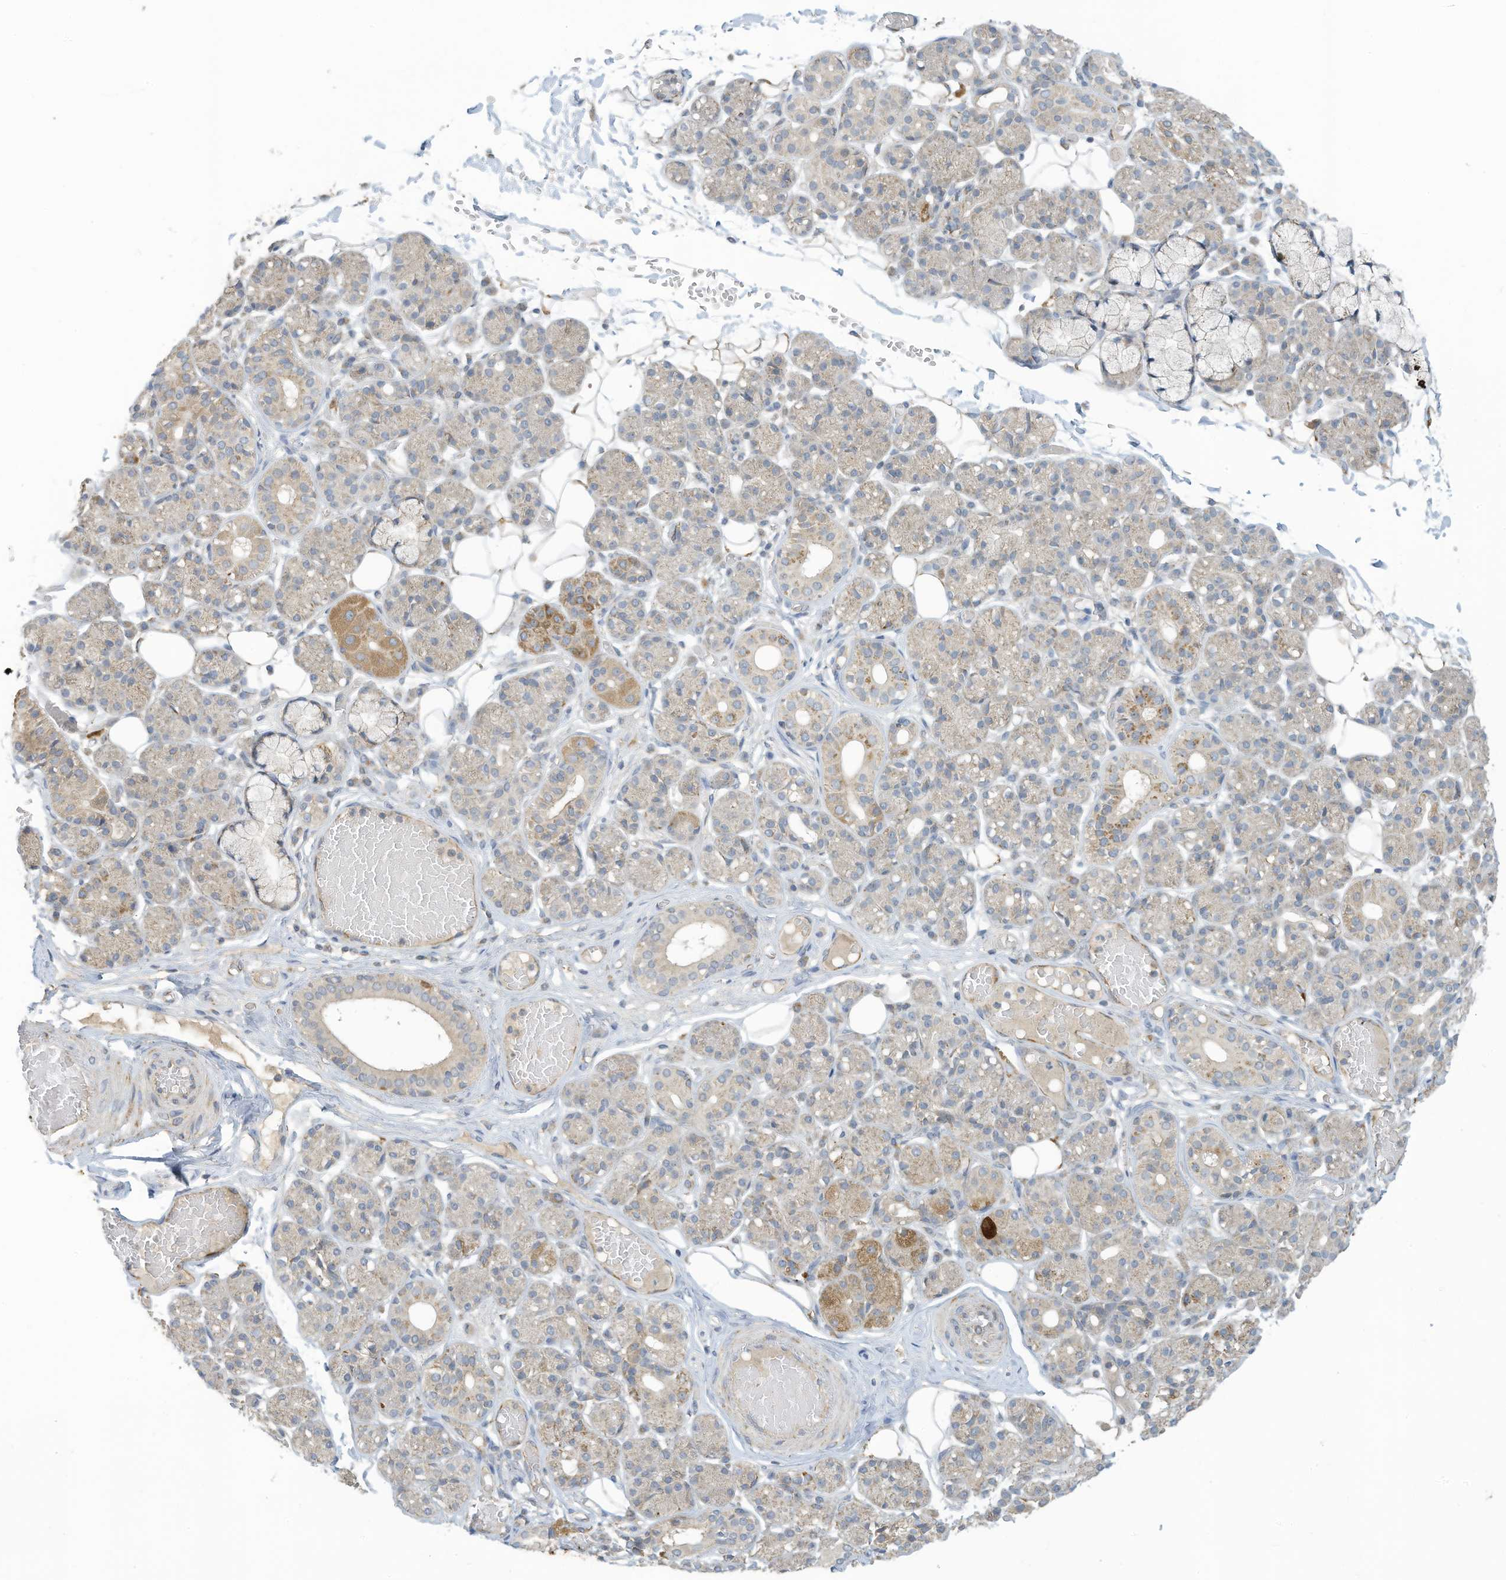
{"staining": {"intensity": "moderate", "quantity": "<25%", "location": "cytoplasmic/membranous"}, "tissue": "salivary gland", "cell_type": "Glandular cells", "image_type": "normal", "snomed": [{"axis": "morphology", "description": "Normal tissue, NOS"}, {"axis": "topography", "description": "Salivary gland"}], "caption": "This histopathology image reveals unremarkable salivary gland stained with immunohistochemistry (IHC) to label a protein in brown. The cytoplasmic/membranous of glandular cells show moderate positivity for the protein. Nuclei are counter-stained blue.", "gene": "SCGB1D2", "patient": {"sex": "male", "age": 63}}